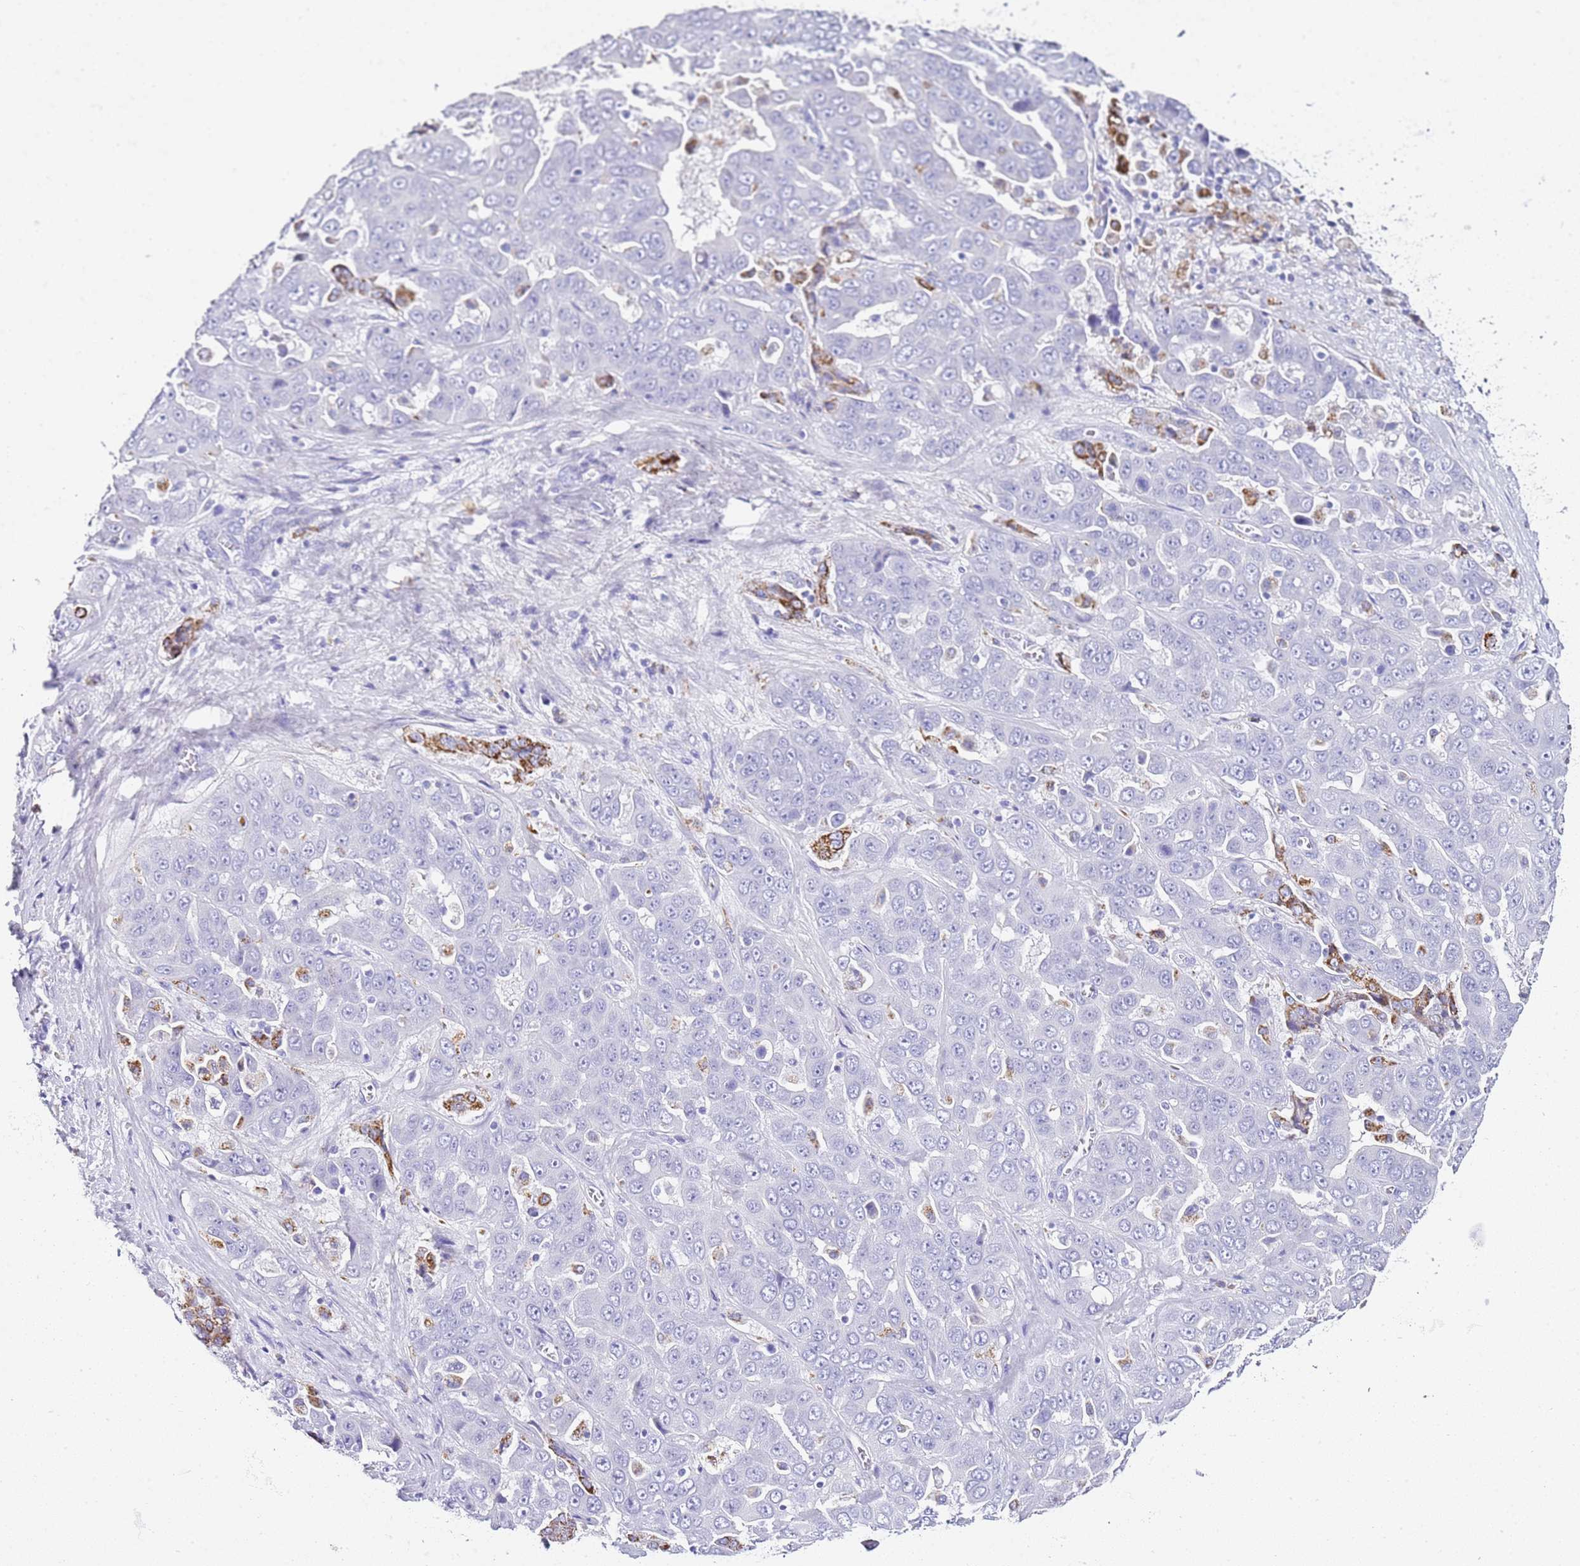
{"staining": {"intensity": "negative", "quantity": "none", "location": "none"}, "tissue": "liver cancer", "cell_type": "Tumor cells", "image_type": "cancer", "snomed": [{"axis": "morphology", "description": "Cholangiocarcinoma"}, {"axis": "topography", "description": "Liver"}], "caption": "High power microscopy image of an immunohistochemistry image of cholangiocarcinoma (liver), revealing no significant expression in tumor cells.", "gene": "PTBP2", "patient": {"sex": "female", "age": 52}}